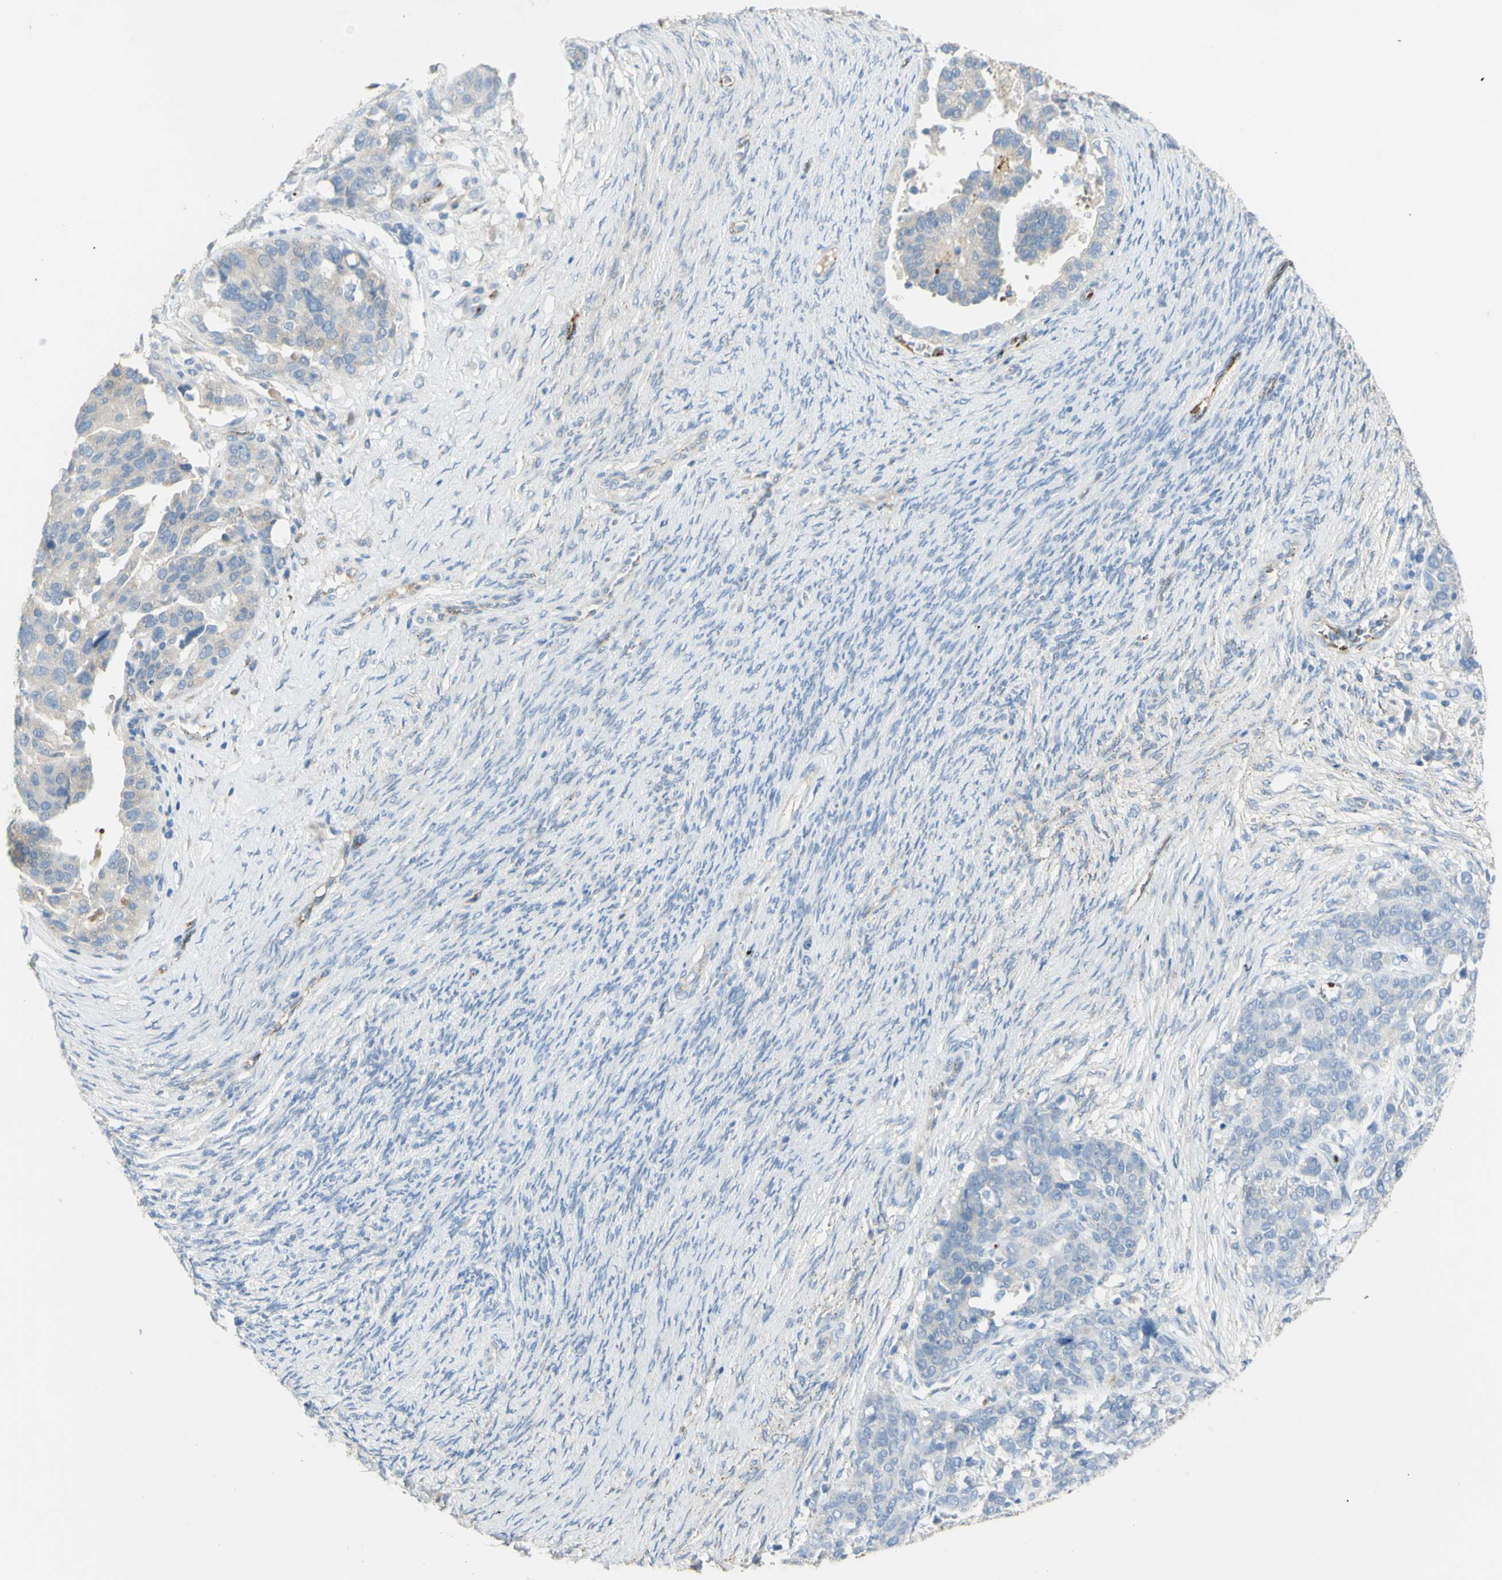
{"staining": {"intensity": "weak", "quantity": "<25%", "location": "cytoplasmic/membranous"}, "tissue": "ovarian cancer", "cell_type": "Tumor cells", "image_type": "cancer", "snomed": [{"axis": "morphology", "description": "Cystadenocarcinoma, serous, NOS"}, {"axis": "topography", "description": "Ovary"}], "caption": "High magnification brightfield microscopy of ovarian cancer (serous cystadenocarcinoma) stained with DAB (3,3'-diaminobenzidine) (brown) and counterstained with hematoxylin (blue): tumor cells show no significant staining.", "gene": "GAN", "patient": {"sex": "female", "age": 44}}